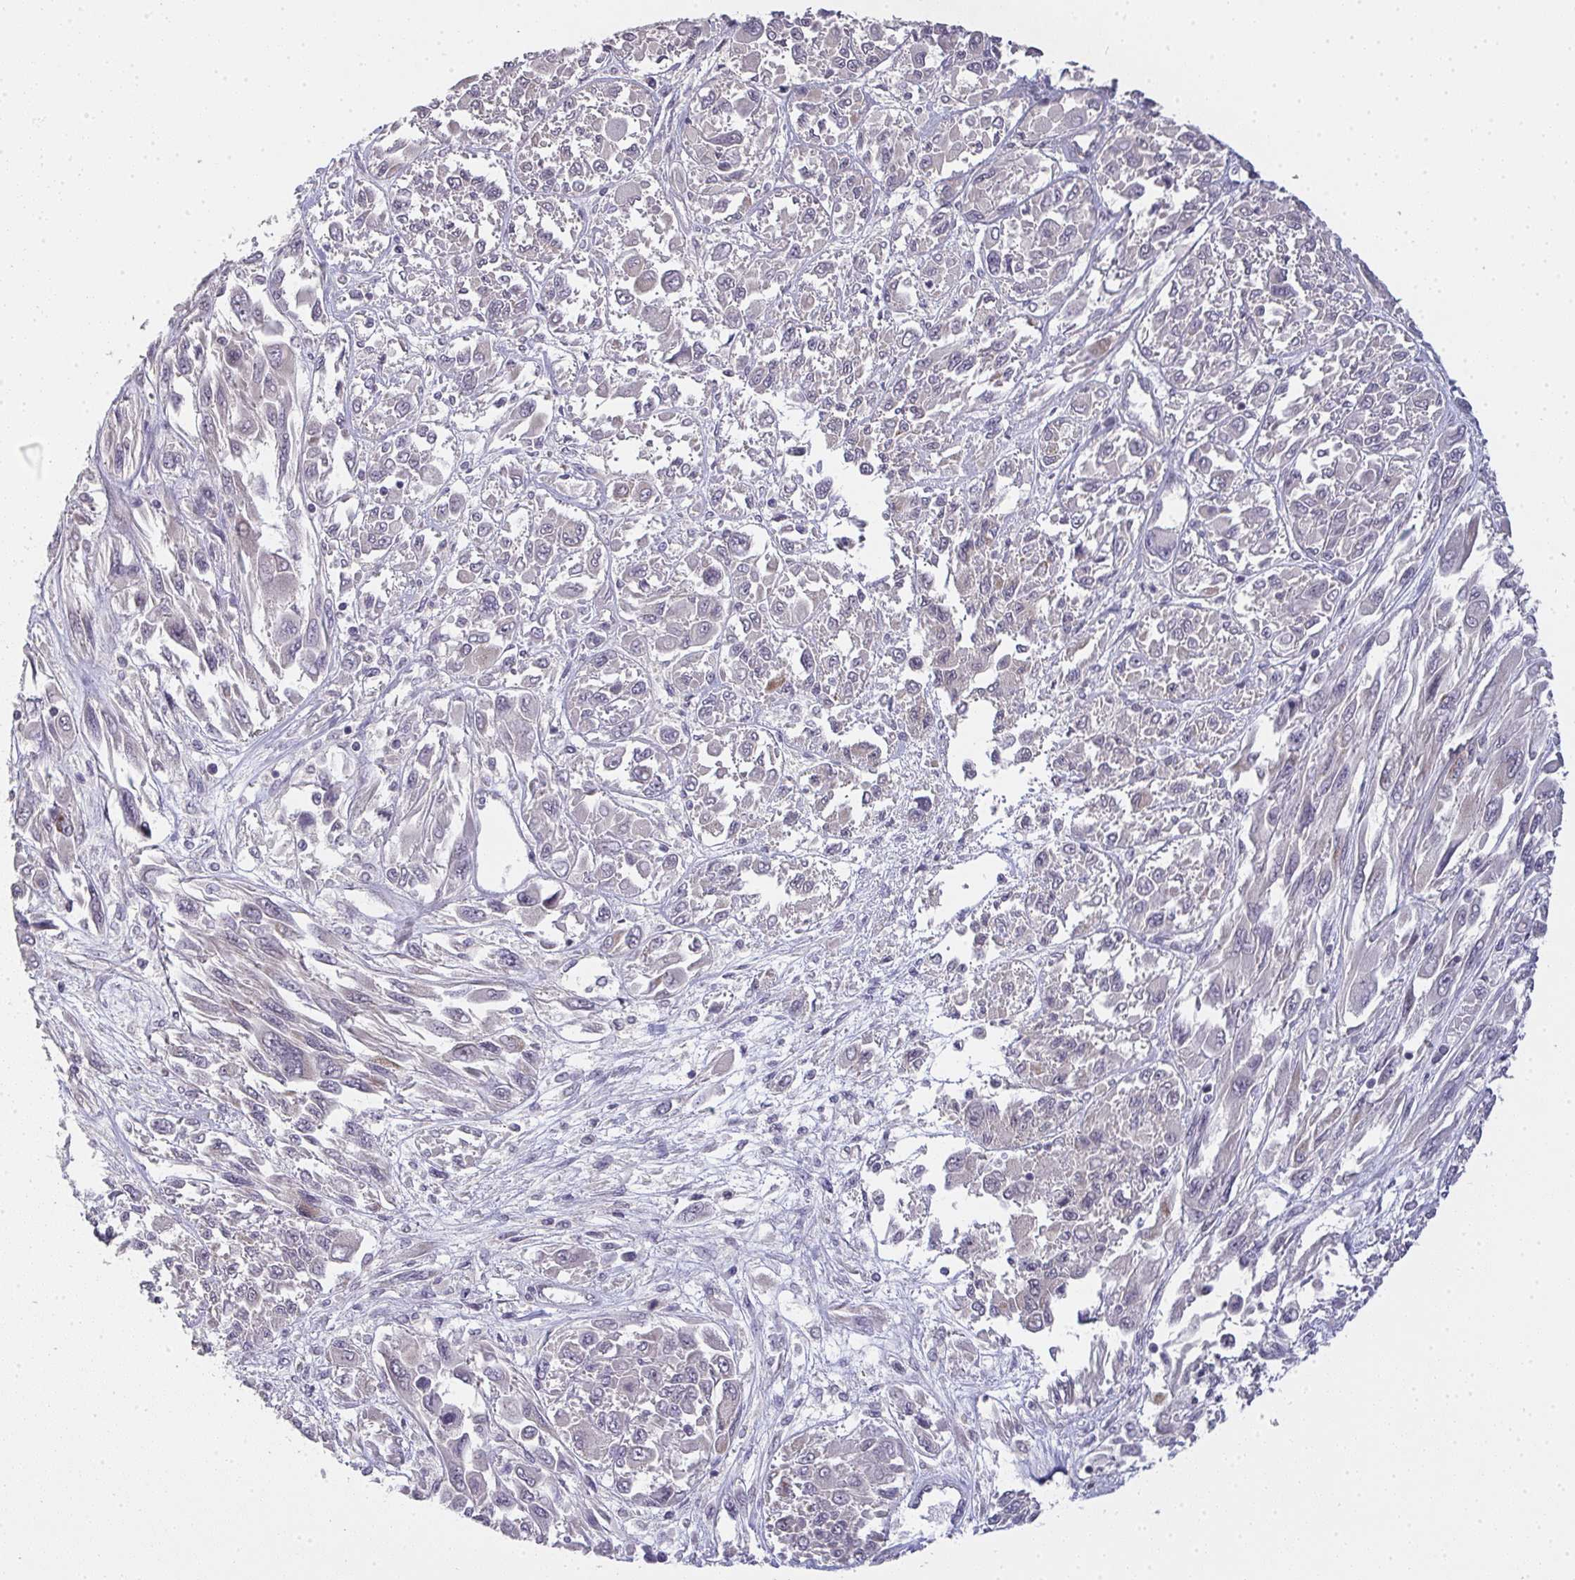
{"staining": {"intensity": "negative", "quantity": "none", "location": "none"}, "tissue": "melanoma", "cell_type": "Tumor cells", "image_type": "cancer", "snomed": [{"axis": "morphology", "description": "Malignant melanoma, NOS"}, {"axis": "topography", "description": "Skin"}], "caption": "There is no significant expression in tumor cells of melanoma.", "gene": "TMEM219", "patient": {"sex": "female", "age": 91}}